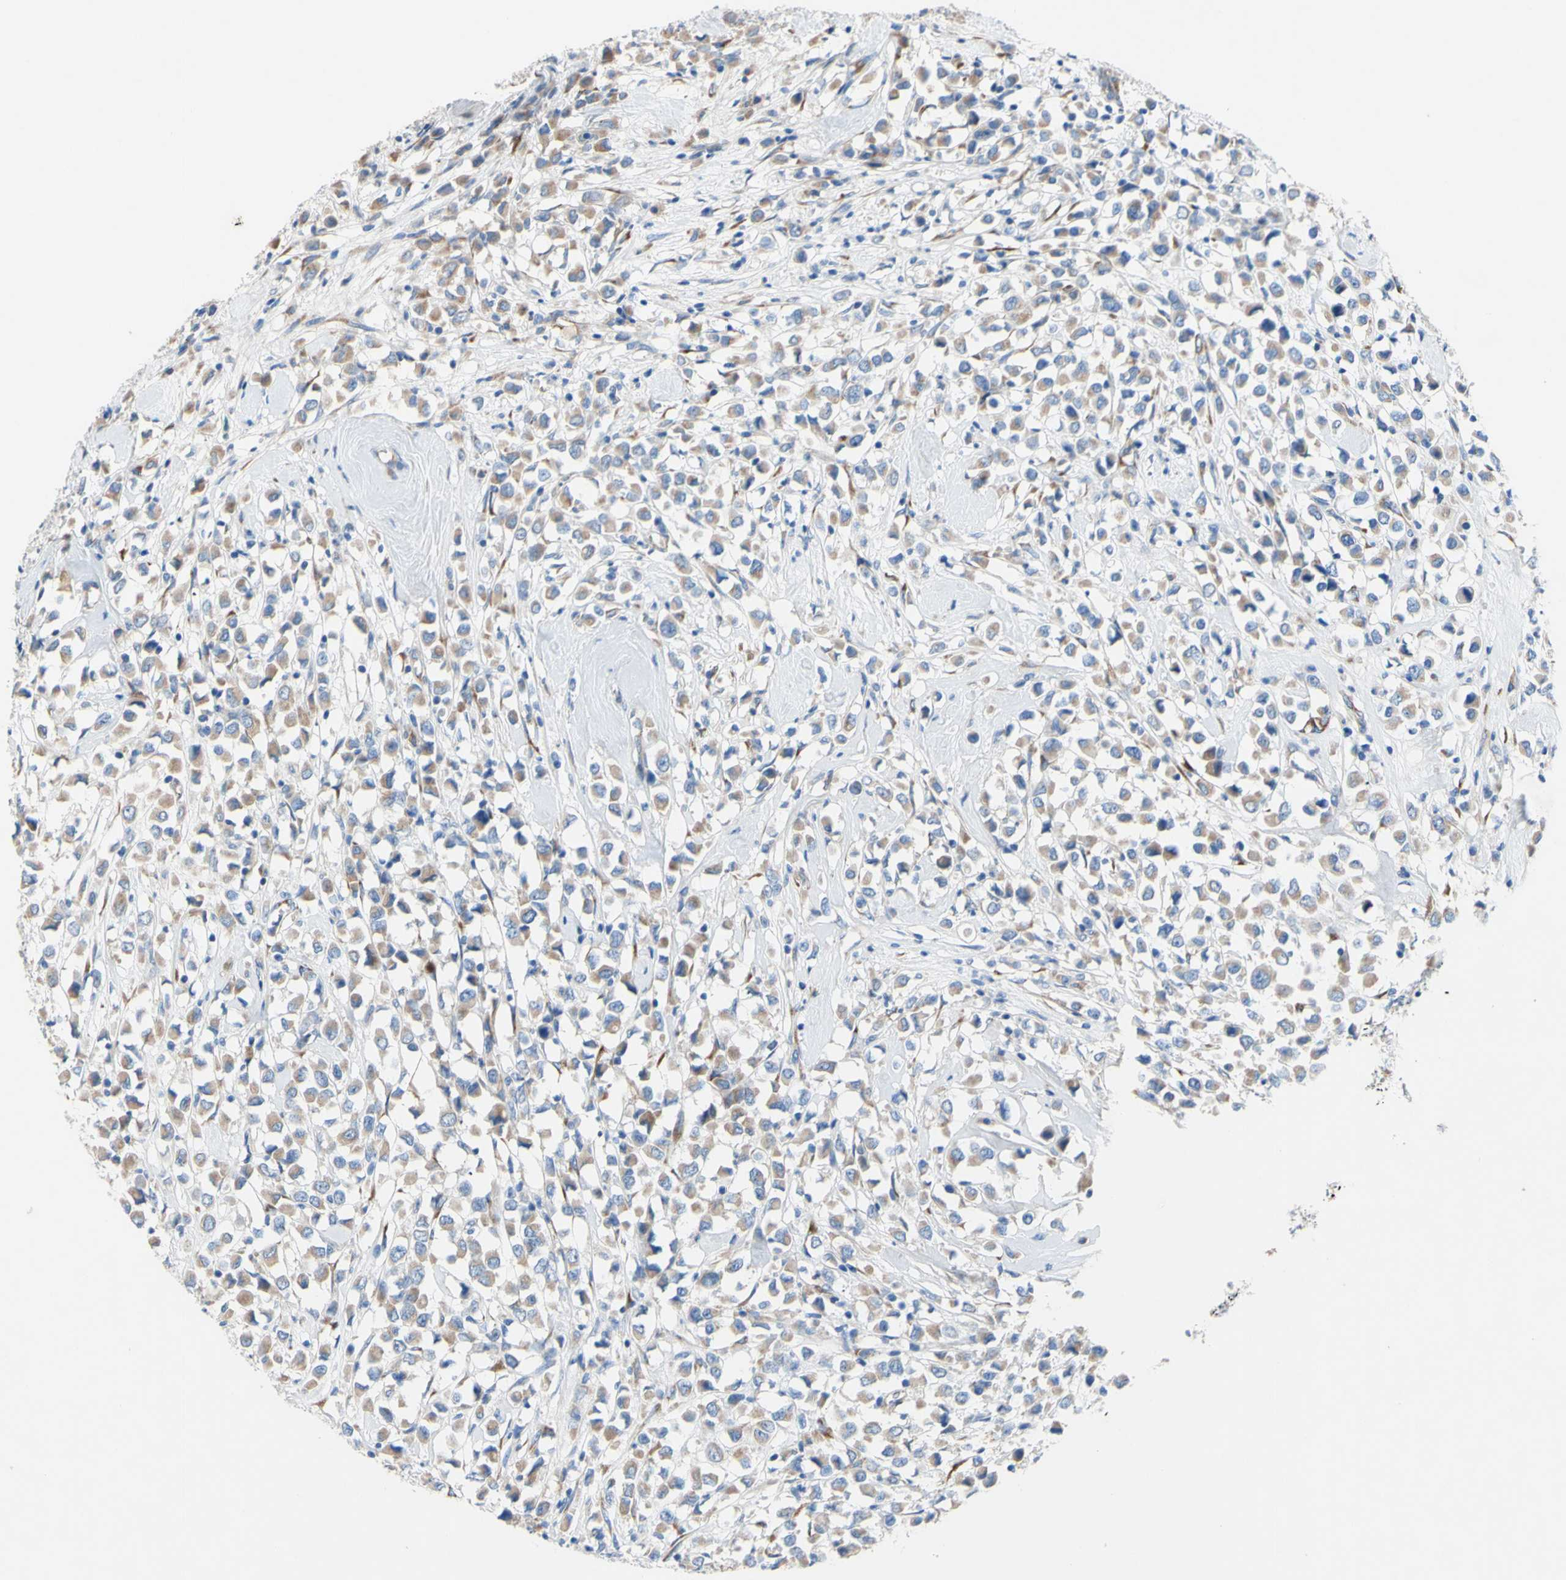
{"staining": {"intensity": "weak", "quantity": ">75%", "location": "cytoplasmic/membranous"}, "tissue": "breast cancer", "cell_type": "Tumor cells", "image_type": "cancer", "snomed": [{"axis": "morphology", "description": "Duct carcinoma"}, {"axis": "topography", "description": "Breast"}], "caption": "Weak cytoplasmic/membranous staining for a protein is identified in about >75% of tumor cells of breast cancer (infiltrating ductal carcinoma) using immunohistochemistry.", "gene": "TMIGD2", "patient": {"sex": "female", "age": 61}}